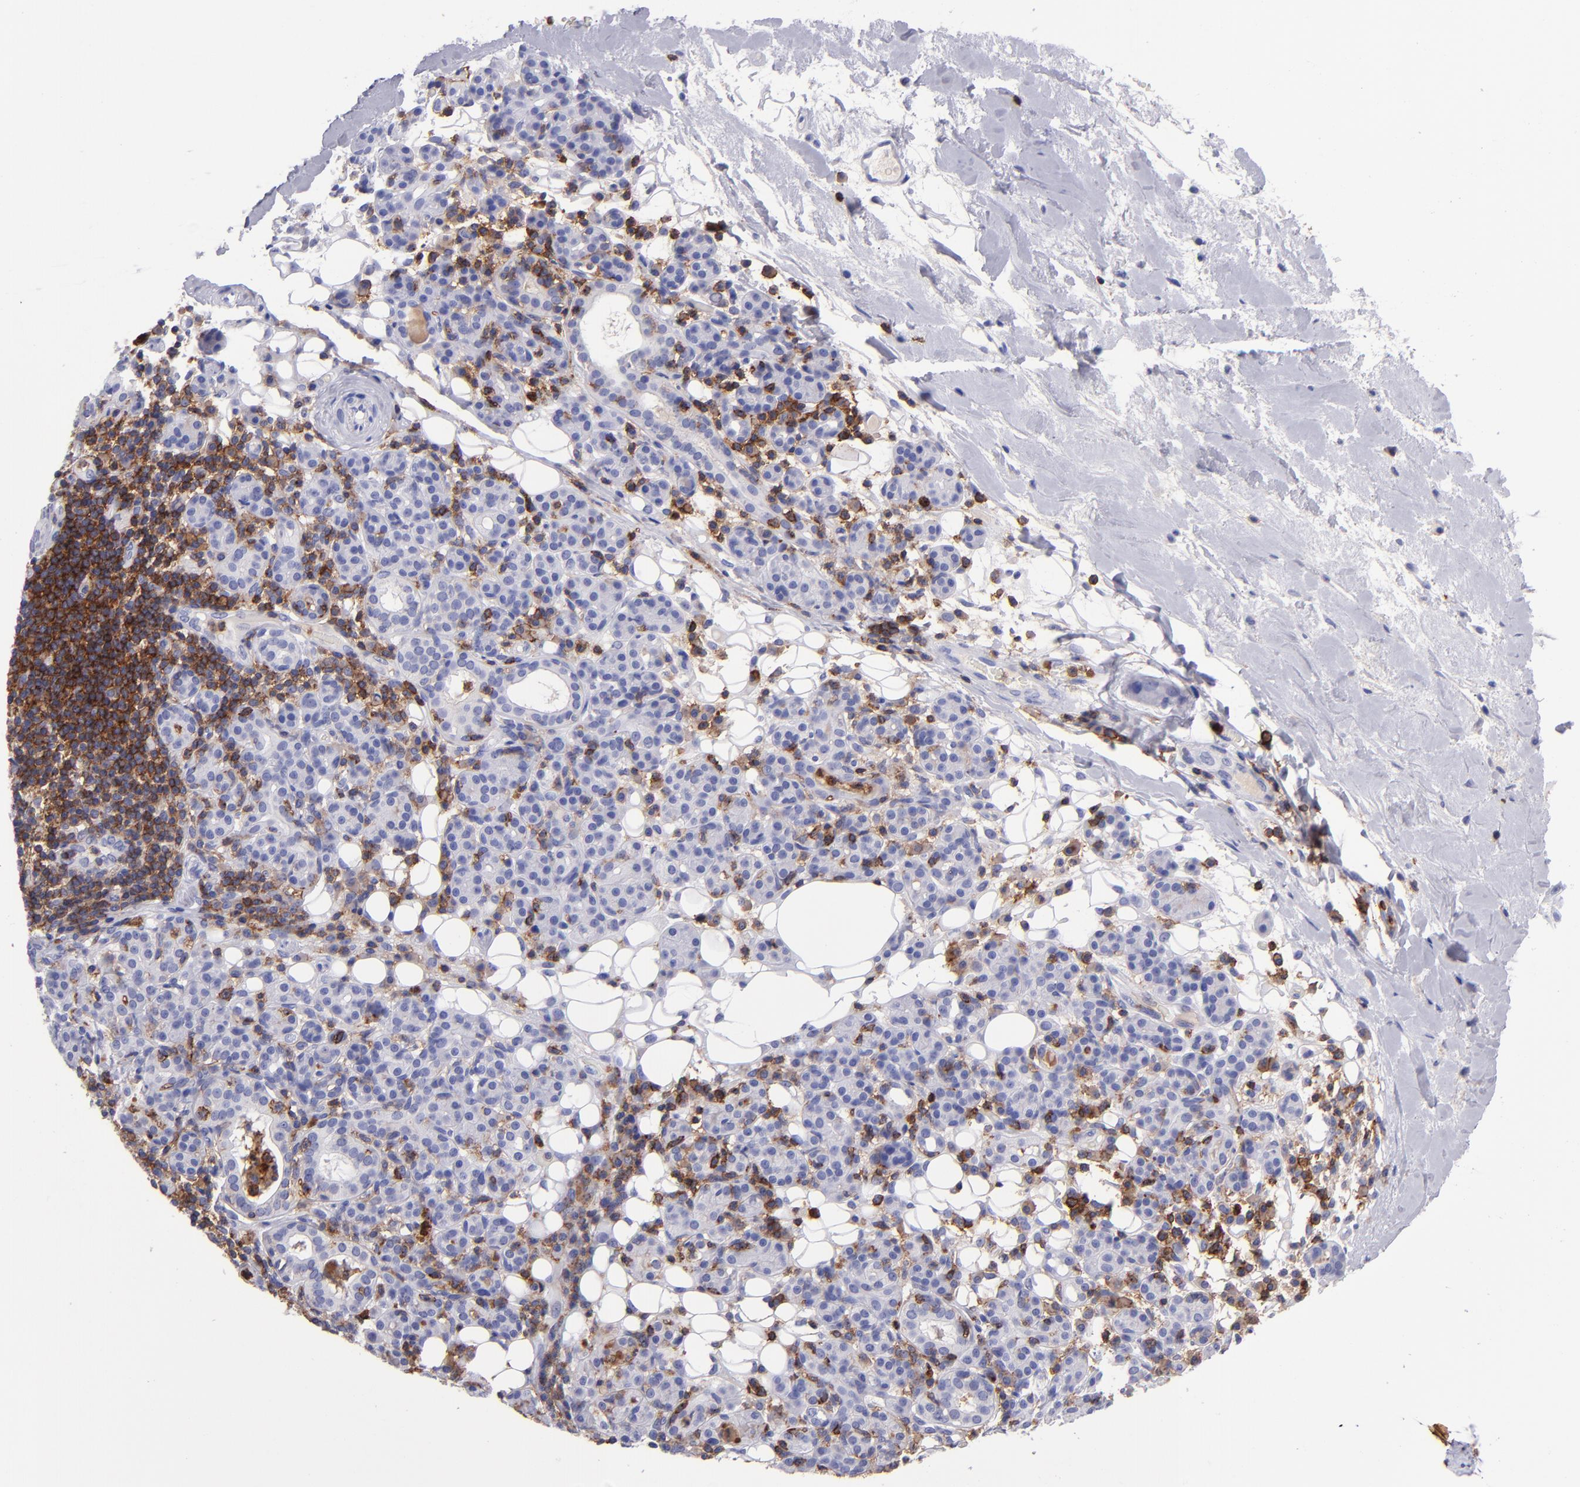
{"staining": {"intensity": "negative", "quantity": "none", "location": "none"}, "tissue": "skin cancer", "cell_type": "Tumor cells", "image_type": "cancer", "snomed": [{"axis": "morphology", "description": "Squamous cell carcinoma, NOS"}, {"axis": "topography", "description": "Skin"}], "caption": "This is a micrograph of immunohistochemistry (IHC) staining of skin cancer, which shows no positivity in tumor cells.", "gene": "ICAM3", "patient": {"sex": "male", "age": 84}}